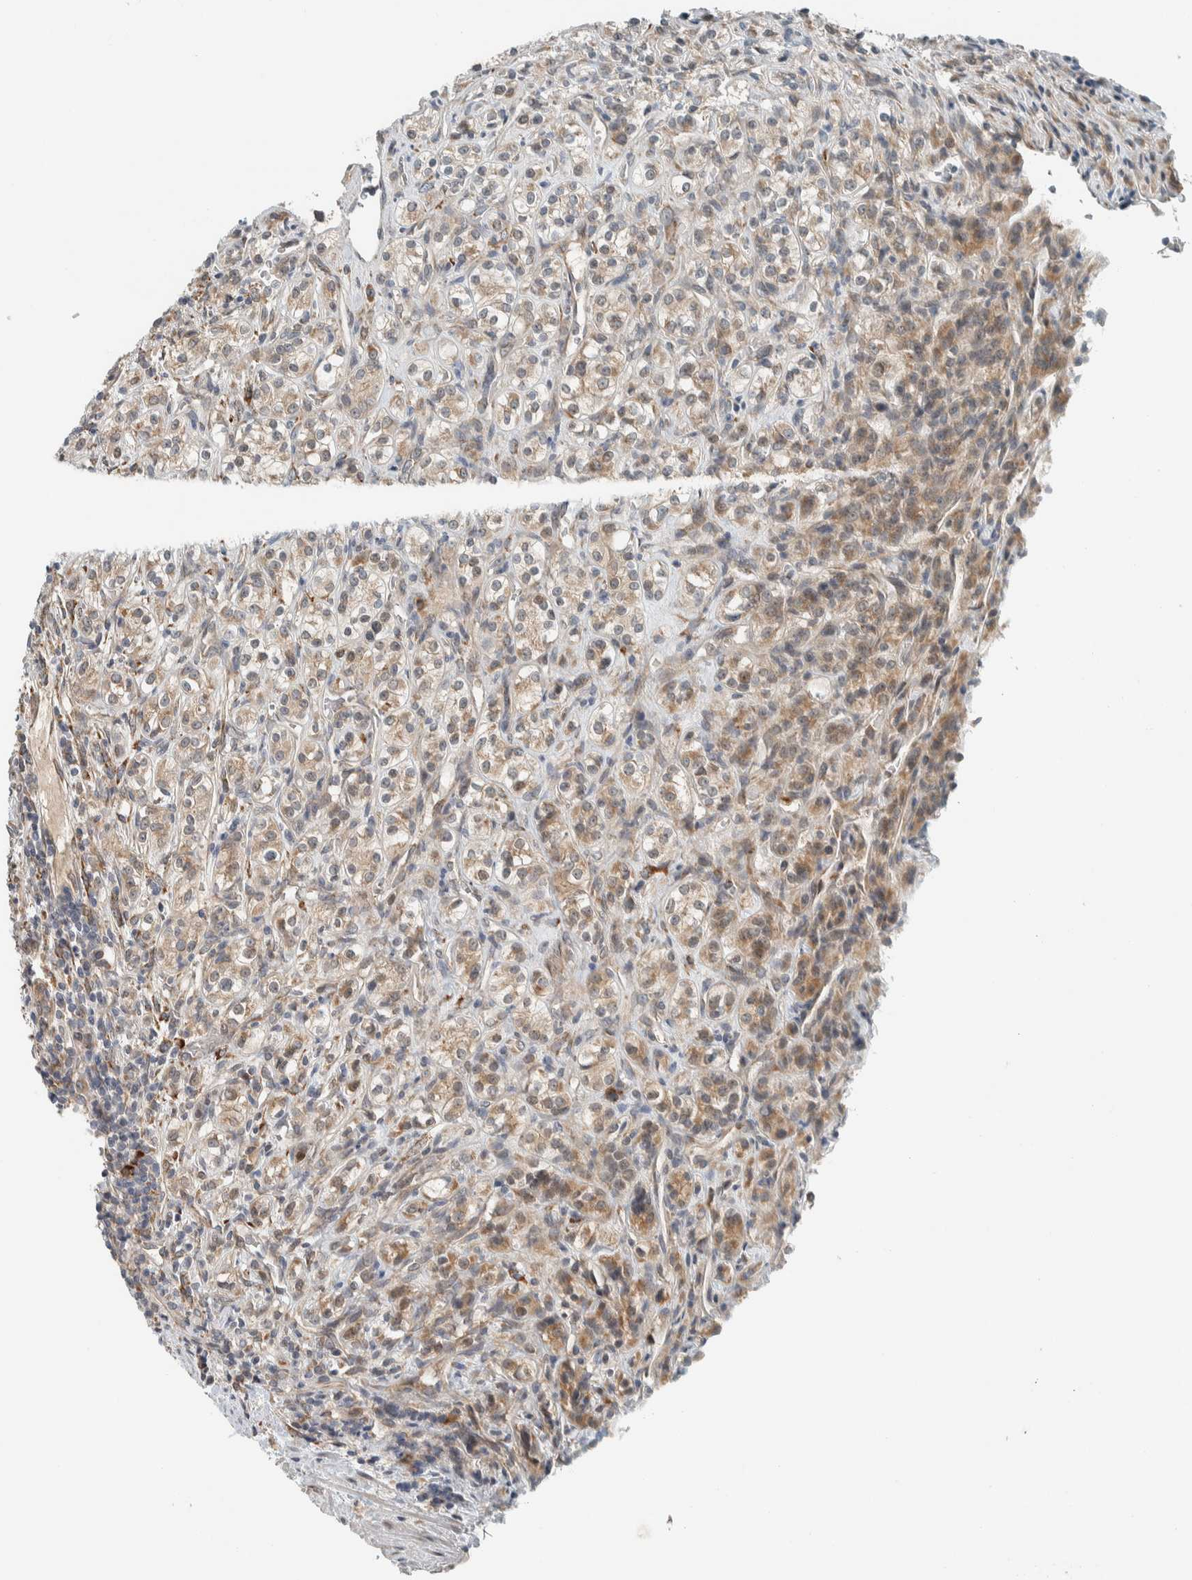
{"staining": {"intensity": "weak", "quantity": "25%-75%", "location": "cytoplasmic/membranous"}, "tissue": "renal cancer", "cell_type": "Tumor cells", "image_type": "cancer", "snomed": [{"axis": "morphology", "description": "Adenocarcinoma, NOS"}, {"axis": "topography", "description": "Kidney"}], "caption": "Immunohistochemical staining of human renal cancer demonstrates weak cytoplasmic/membranous protein expression in approximately 25%-75% of tumor cells.", "gene": "CTBP2", "patient": {"sex": "male", "age": 77}}